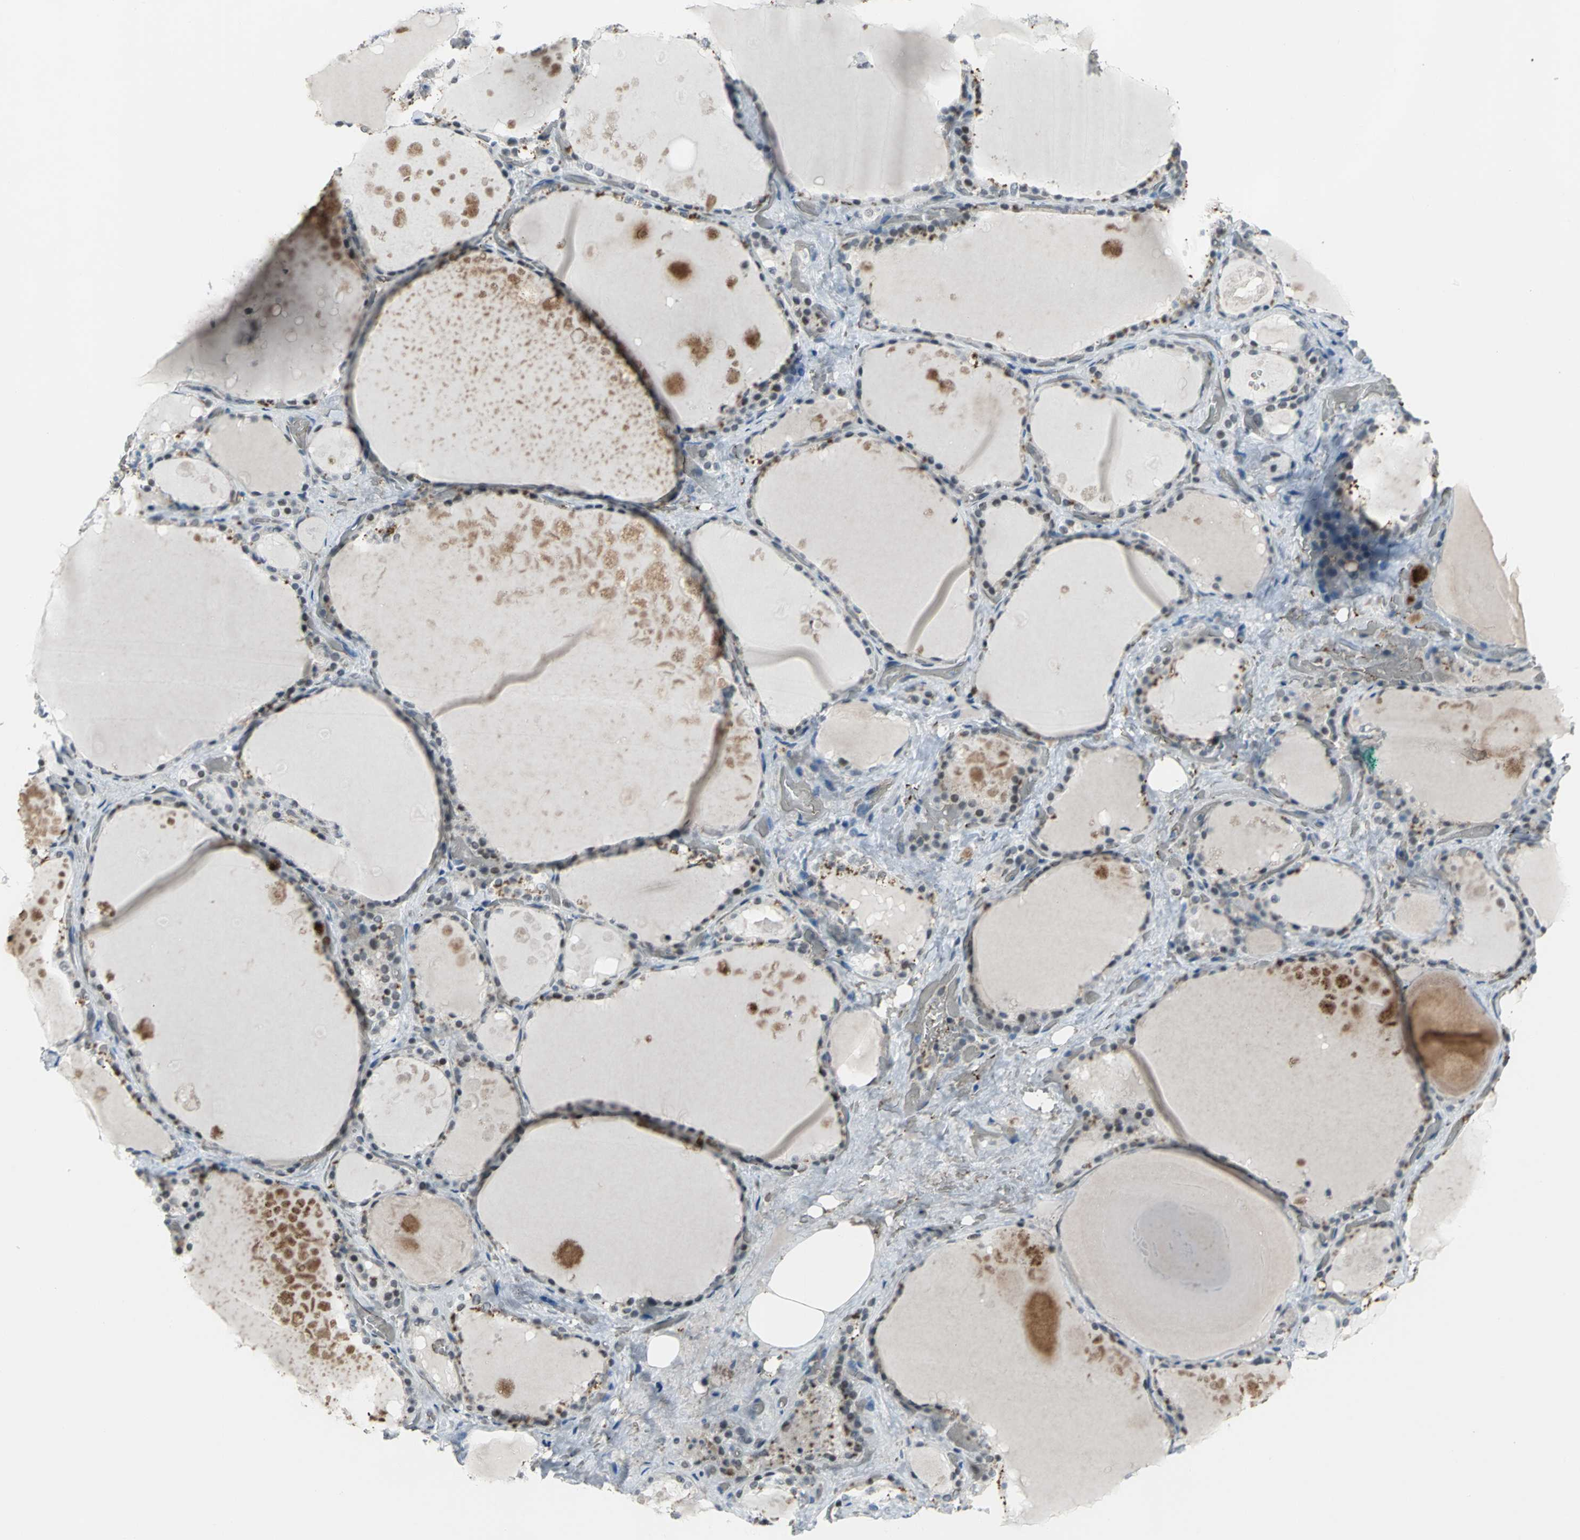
{"staining": {"intensity": "weak", "quantity": "<25%", "location": "nuclear"}, "tissue": "thyroid gland", "cell_type": "Glandular cells", "image_type": "normal", "snomed": [{"axis": "morphology", "description": "Normal tissue, NOS"}, {"axis": "topography", "description": "Thyroid gland"}], "caption": "This is an immunohistochemistry (IHC) image of unremarkable human thyroid gland. There is no expression in glandular cells.", "gene": "GLI3", "patient": {"sex": "male", "age": 61}}